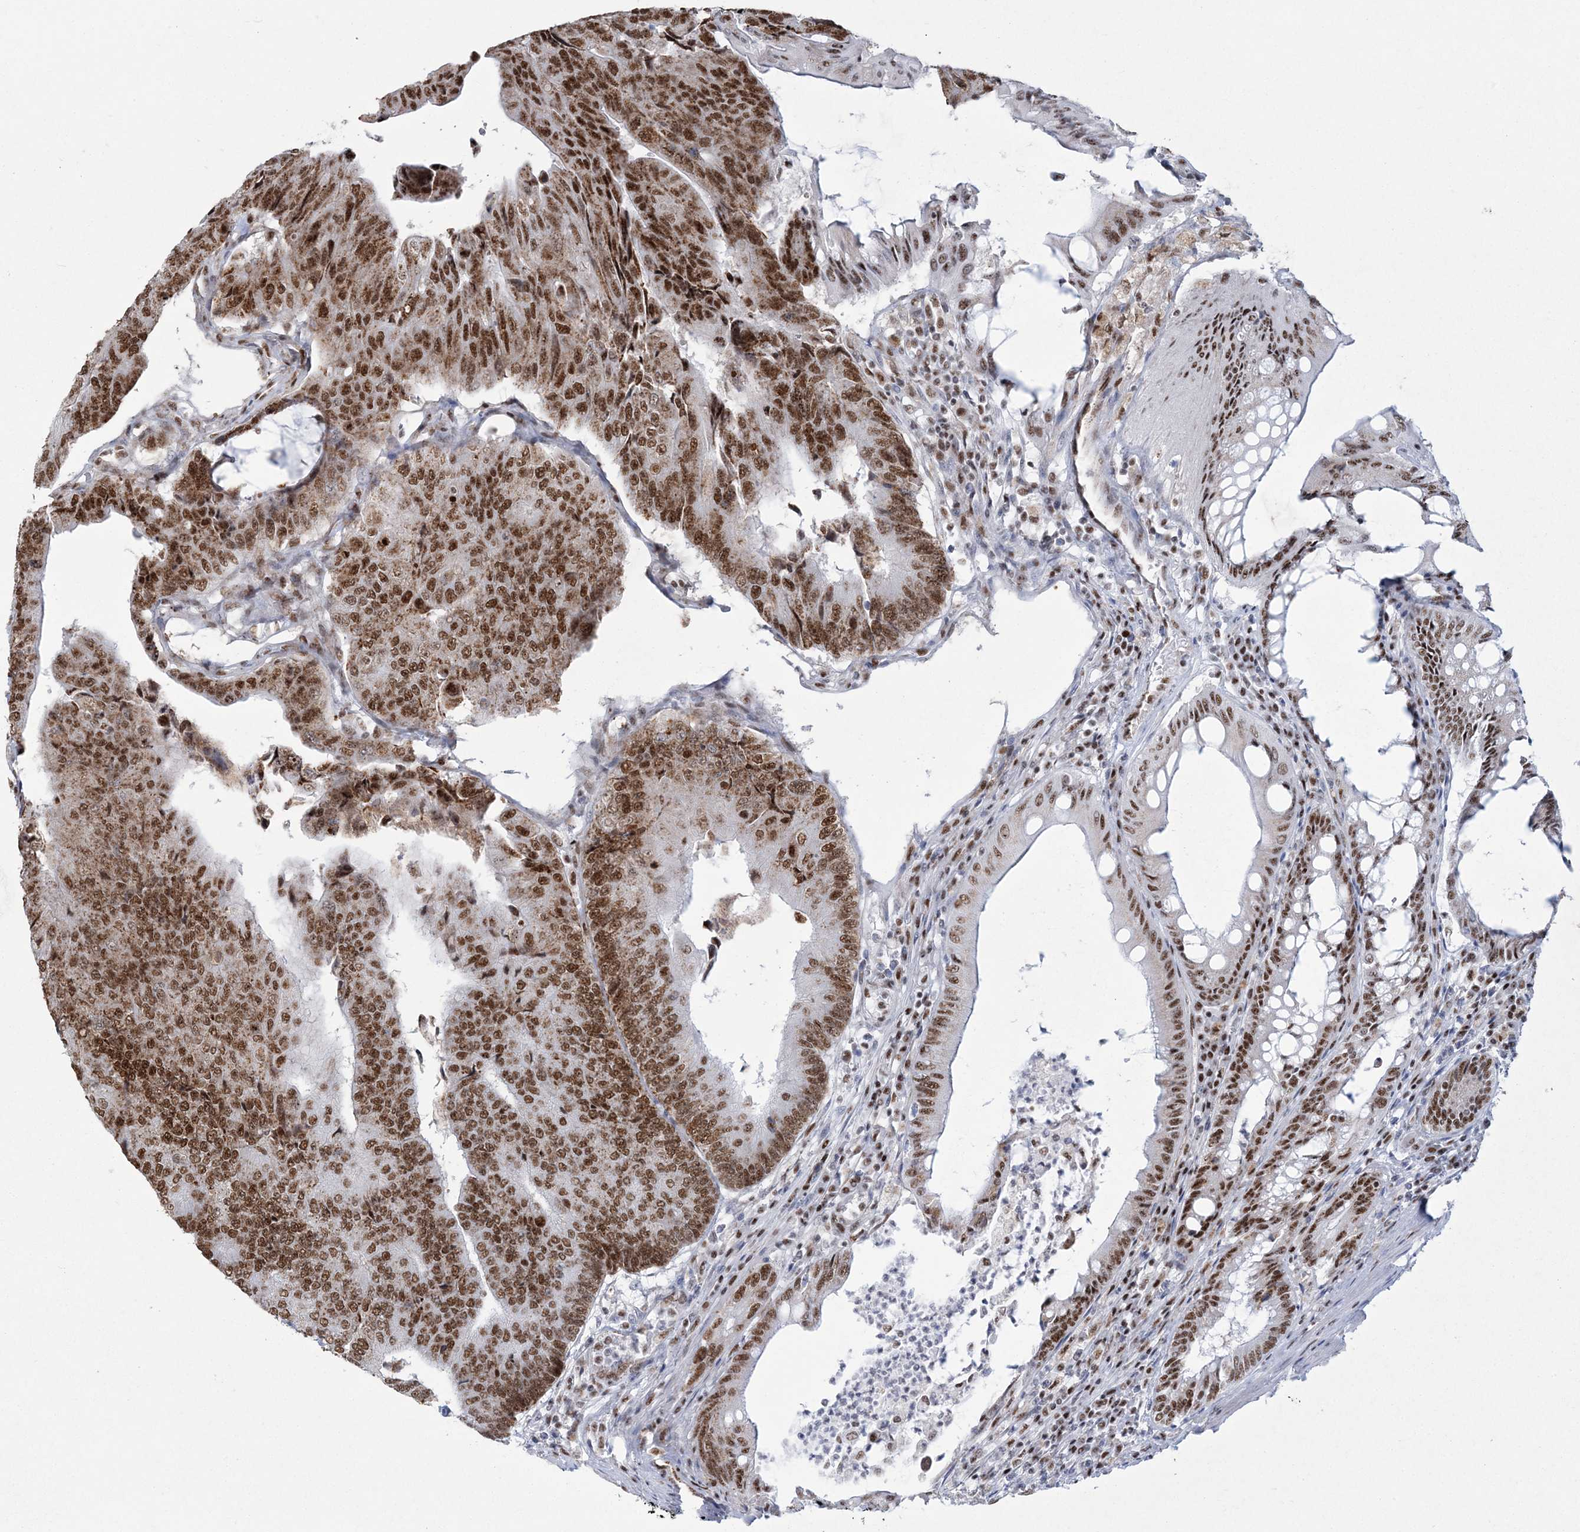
{"staining": {"intensity": "strong", "quantity": ">75%", "location": "nuclear"}, "tissue": "colorectal cancer", "cell_type": "Tumor cells", "image_type": "cancer", "snomed": [{"axis": "morphology", "description": "Adenocarcinoma, NOS"}, {"axis": "topography", "description": "Colon"}], "caption": "Protein expression analysis of human colorectal cancer reveals strong nuclear expression in about >75% of tumor cells.", "gene": "RBM17", "patient": {"sex": "female", "age": 67}}